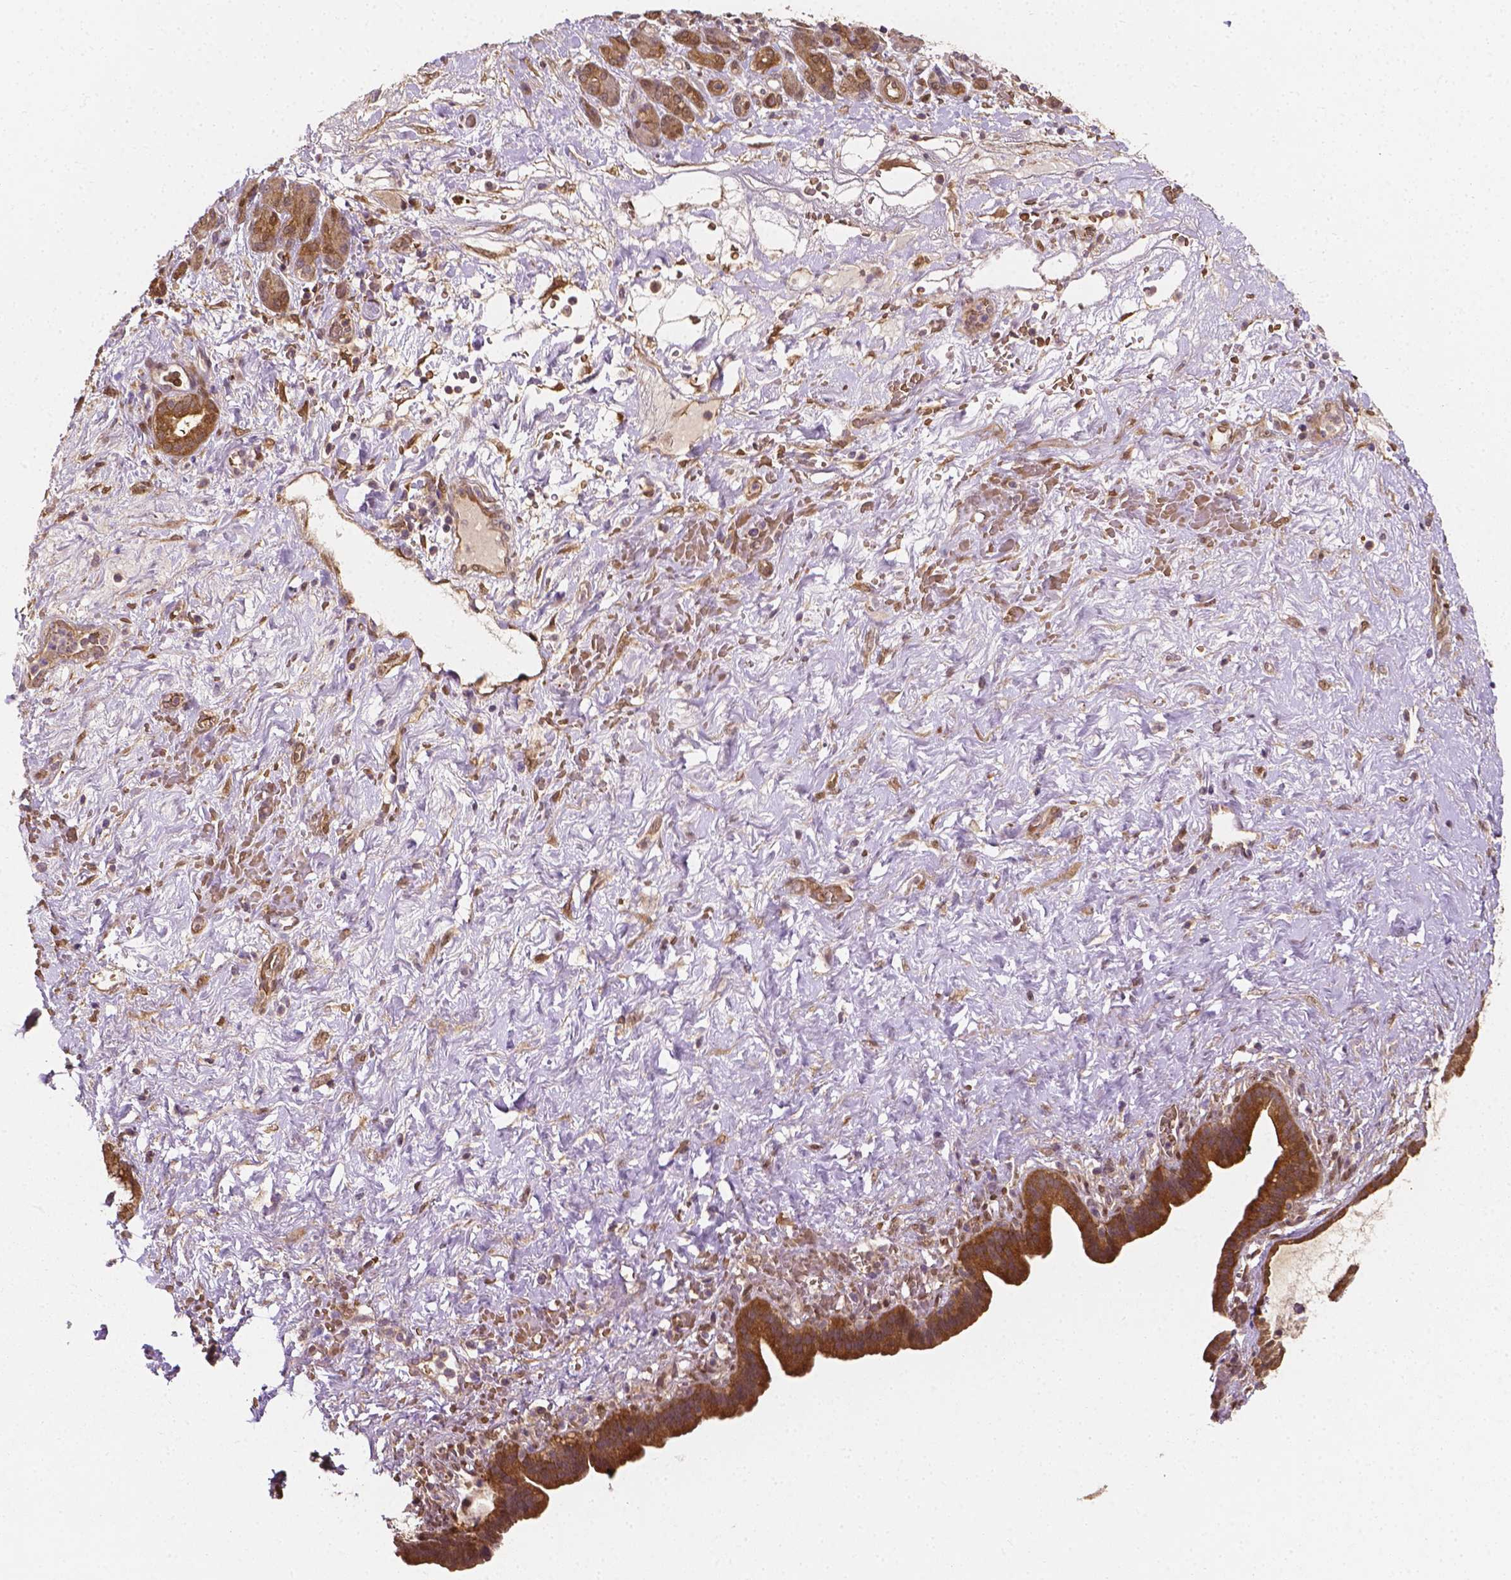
{"staining": {"intensity": "moderate", "quantity": ">75%", "location": "cytoplasmic/membranous"}, "tissue": "pancreatic cancer", "cell_type": "Tumor cells", "image_type": "cancer", "snomed": [{"axis": "morphology", "description": "Adenocarcinoma, NOS"}, {"axis": "topography", "description": "Pancreas"}], "caption": "A brown stain highlights moderate cytoplasmic/membranous positivity of a protein in human adenocarcinoma (pancreatic) tumor cells.", "gene": "YAP1", "patient": {"sex": "male", "age": 44}}